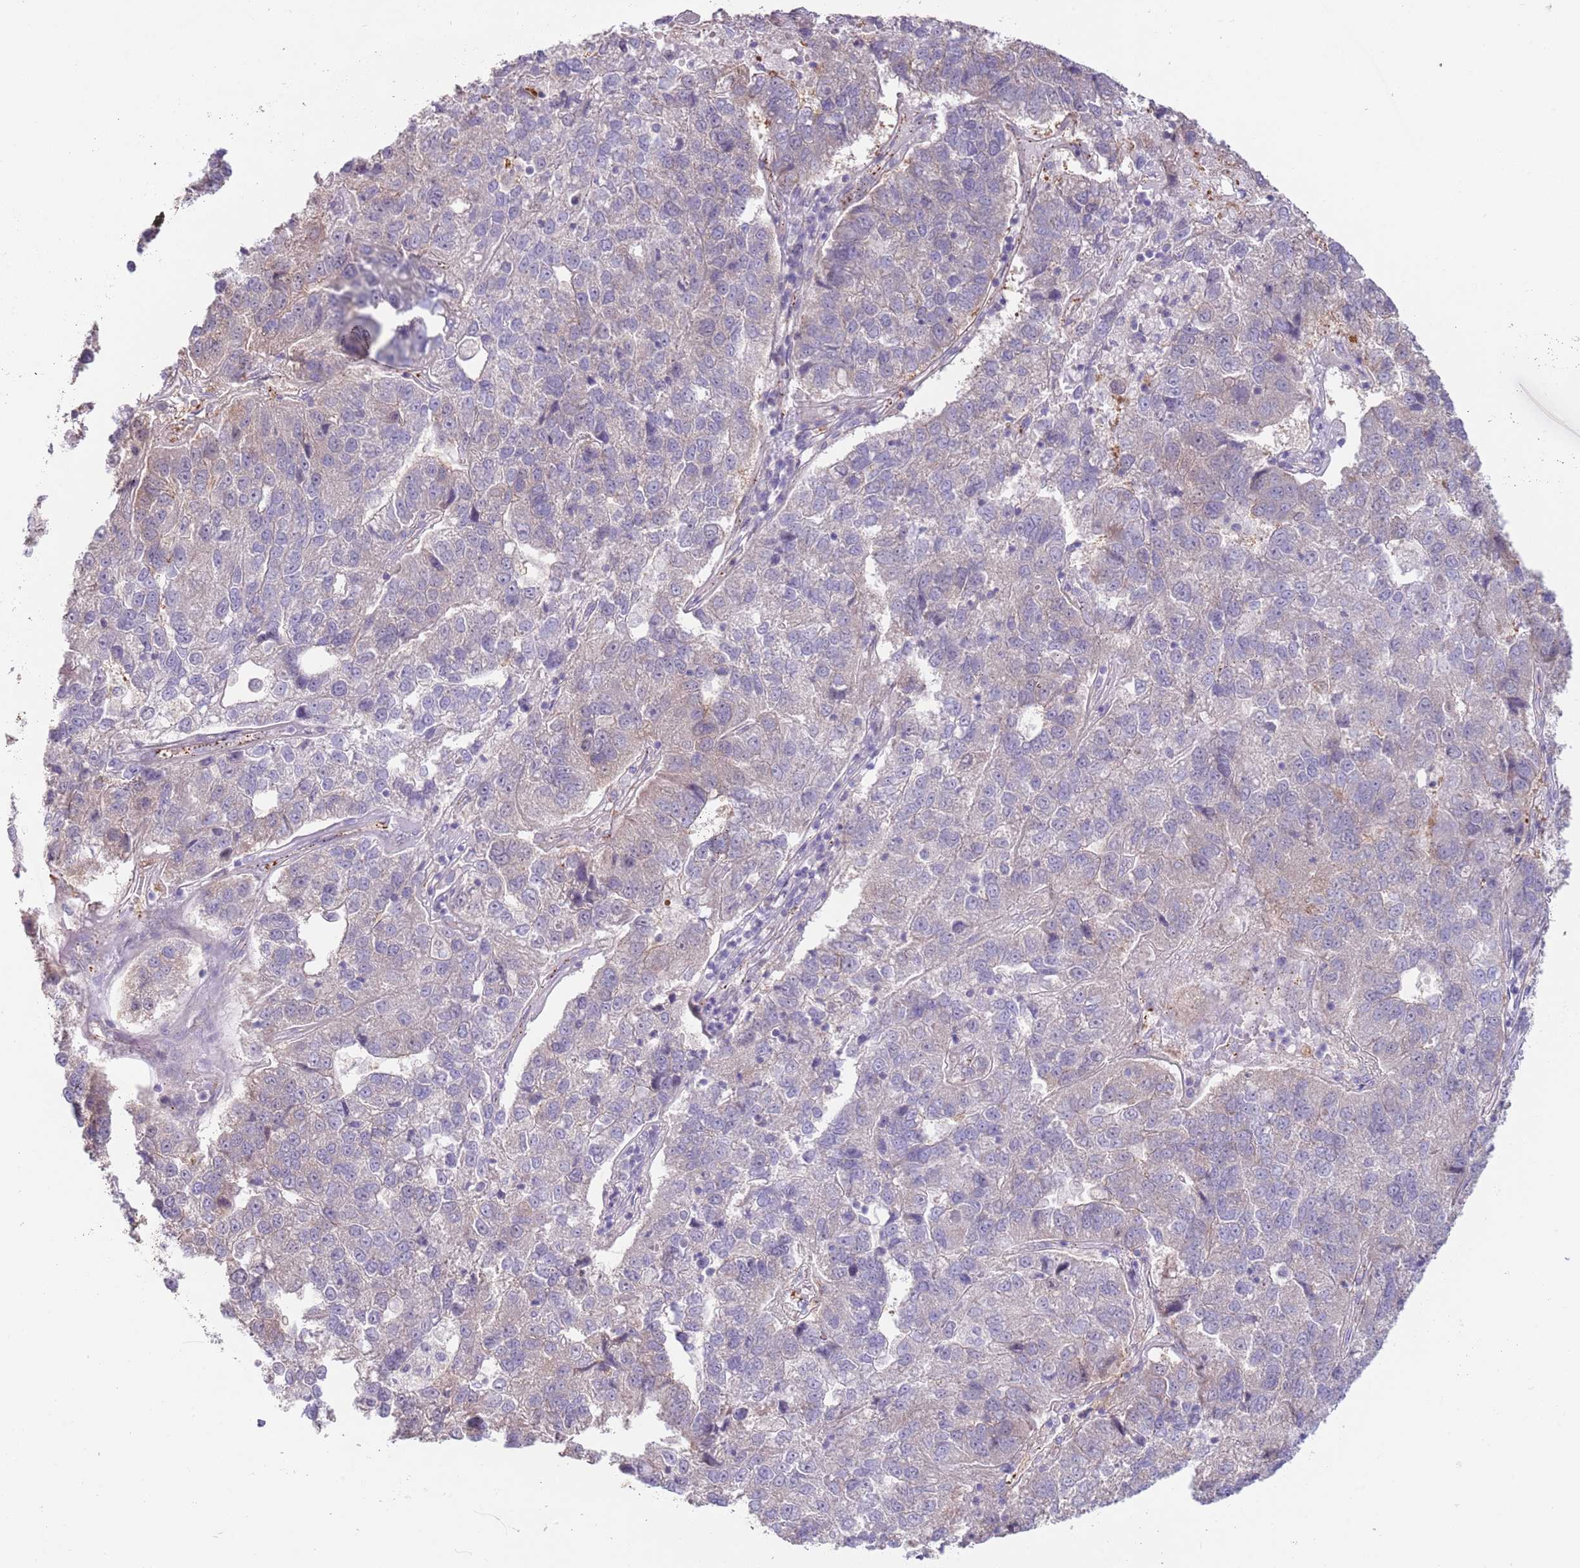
{"staining": {"intensity": "negative", "quantity": "none", "location": "none"}, "tissue": "pancreatic cancer", "cell_type": "Tumor cells", "image_type": "cancer", "snomed": [{"axis": "morphology", "description": "Adenocarcinoma, NOS"}, {"axis": "topography", "description": "Pancreas"}], "caption": "Histopathology image shows no protein expression in tumor cells of adenocarcinoma (pancreatic) tissue.", "gene": "LDHD", "patient": {"sex": "female", "age": 61}}